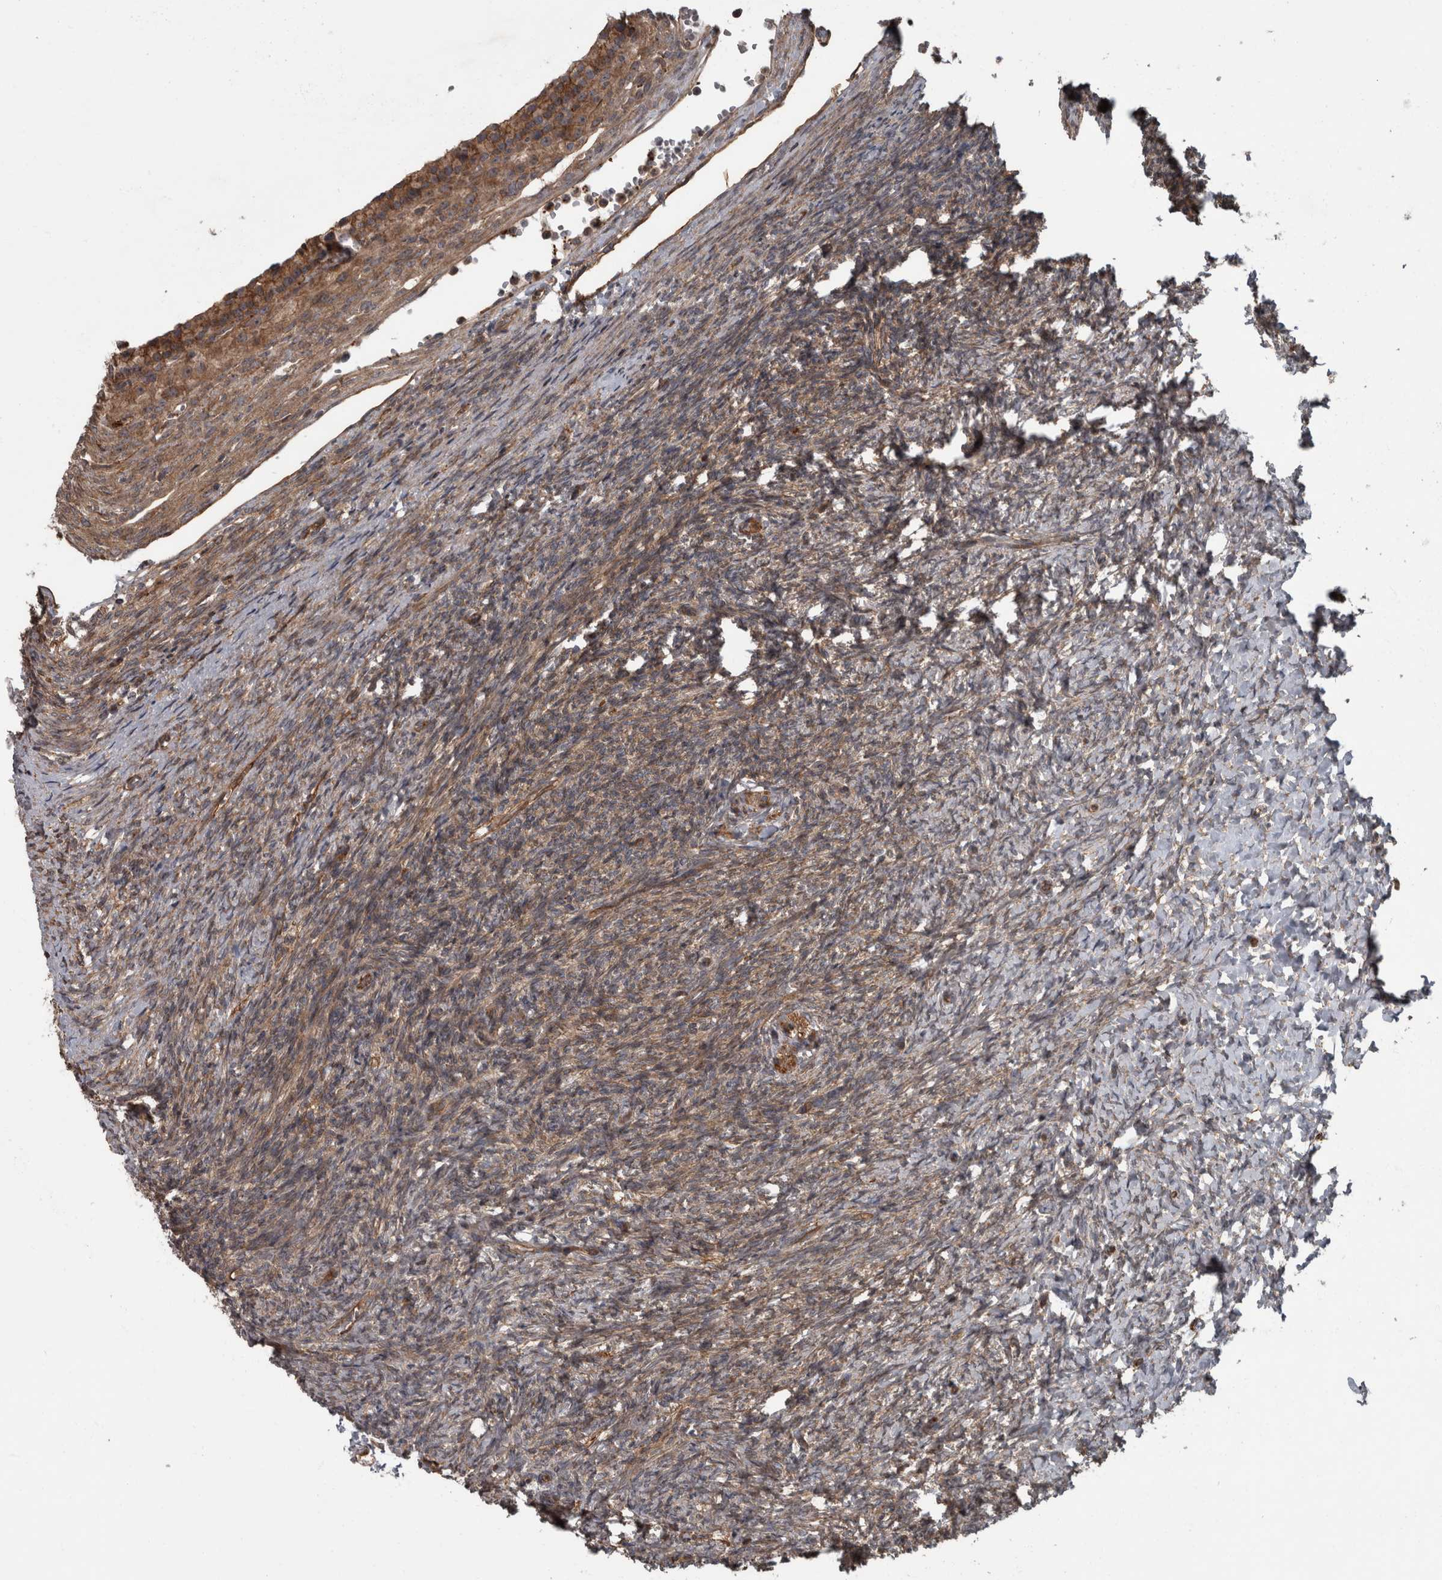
{"staining": {"intensity": "moderate", "quantity": "<25%", "location": "cytoplasmic/membranous"}, "tissue": "ovary", "cell_type": "Ovarian stroma cells", "image_type": "normal", "snomed": [{"axis": "morphology", "description": "Normal tissue, NOS"}, {"axis": "topography", "description": "Ovary"}], "caption": "Human ovary stained for a protein (brown) shows moderate cytoplasmic/membranous positive expression in approximately <25% of ovarian stroma cells.", "gene": "VEGFD", "patient": {"sex": "female", "age": 41}}